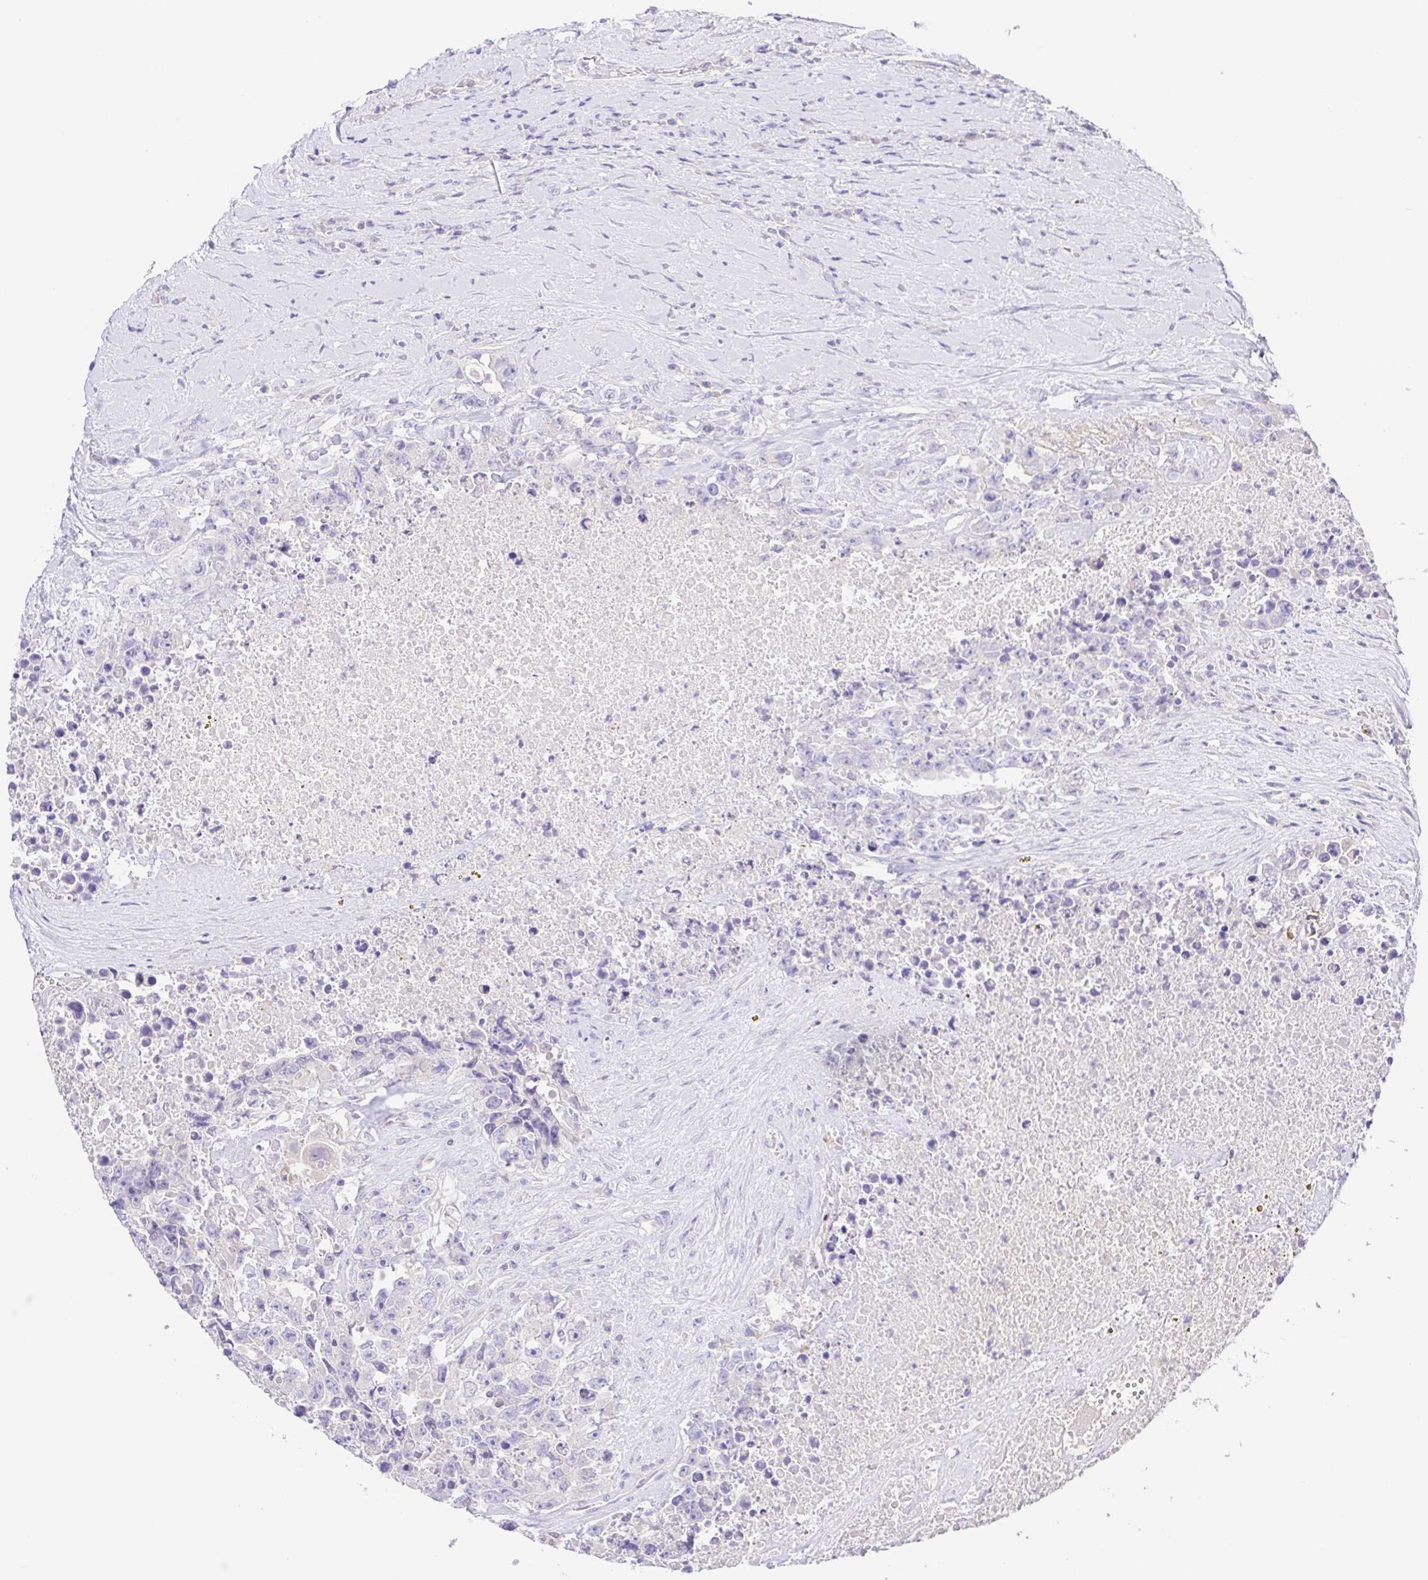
{"staining": {"intensity": "negative", "quantity": "none", "location": "none"}, "tissue": "testis cancer", "cell_type": "Tumor cells", "image_type": "cancer", "snomed": [{"axis": "morphology", "description": "Carcinoma, Embryonal, NOS"}, {"axis": "topography", "description": "Testis"}], "caption": "A histopathology image of human testis cancer is negative for staining in tumor cells.", "gene": "A1BG", "patient": {"sex": "male", "age": 24}}